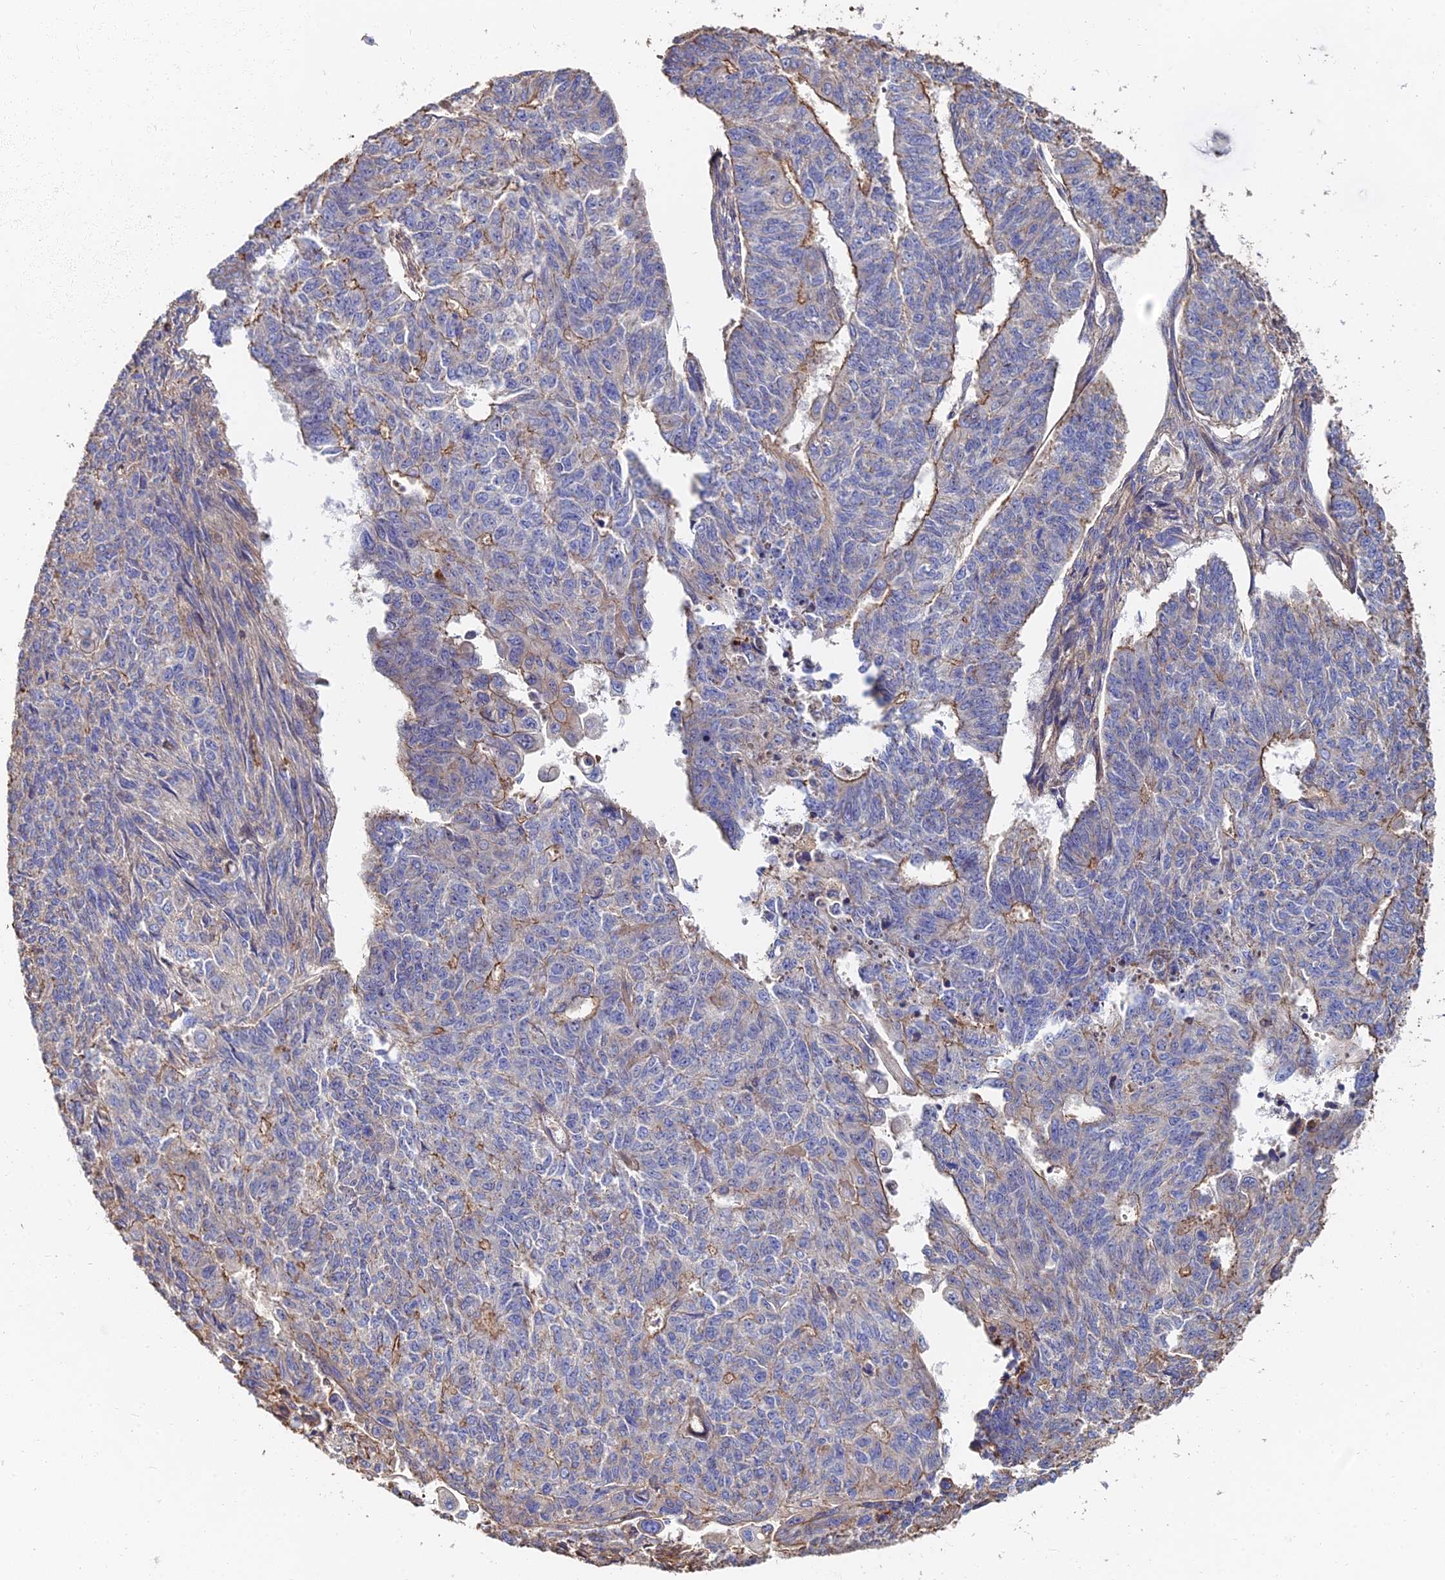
{"staining": {"intensity": "moderate", "quantity": "<25%", "location": "cytoplasmic/membranous"}, "tissue": "endometrial cancer", "cell_type": "Tumor cells", "image_type": "cancer", "snomed": [{"axis": "morphology", "description": "Adenocarcinoma, NOS"}, {"axis": "topography", "description": "Endometrium"}], "caption": "Immunohistochemical staining of human endometrial cancer (adenocarcinoma) displays low levels of moderate cytoplasmic/membranous staining in approximately <25% of tumor cells. (DAB IHC with brightfield microscopy, high magnification).", "gene": "EXT1", "patient": {"sex": "female", "age": 32}}